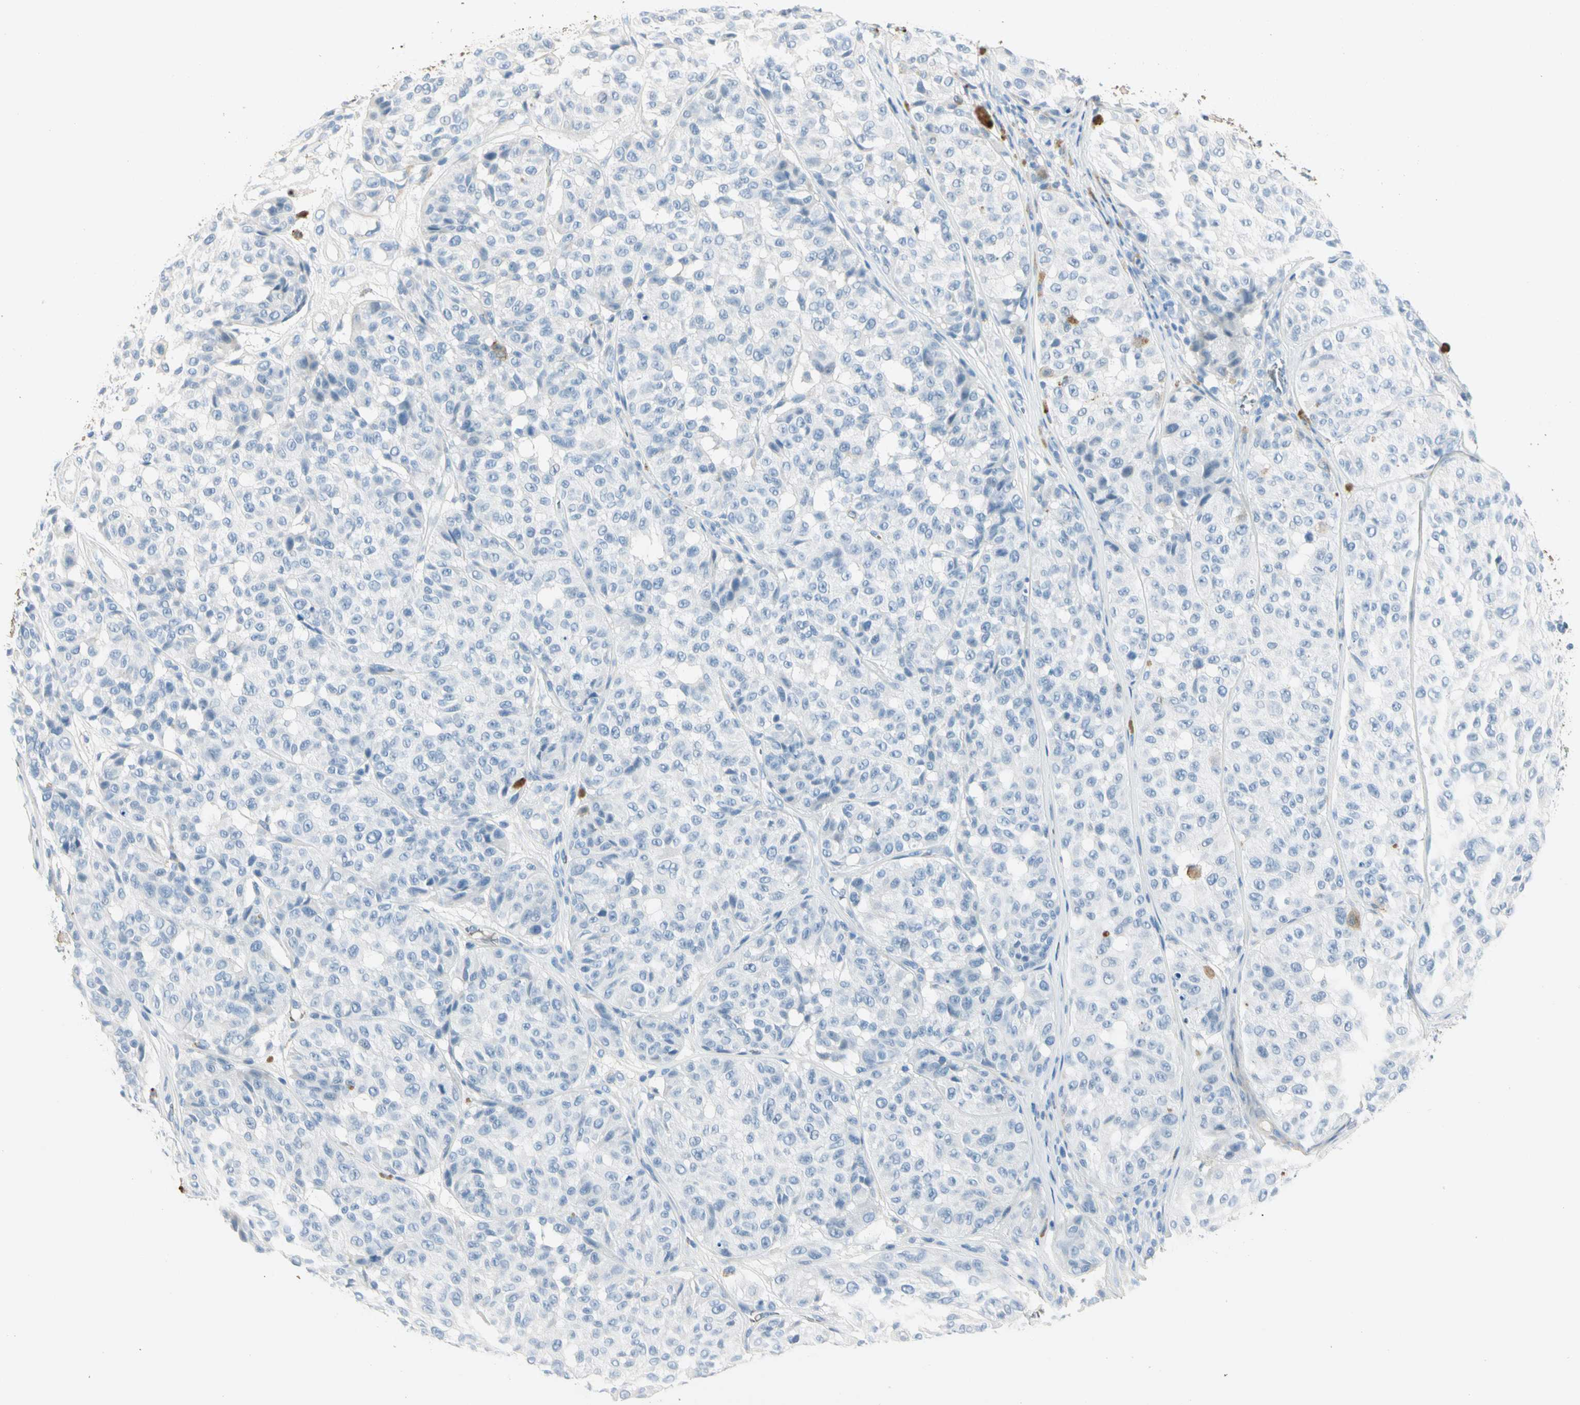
{"staining": {"intensity": "negative", "quantity": "none", "location": "none"}, "tissue": "melanoma", "cell_type": "Tumor cells", "image_type": "cancer", "snomed": [{"axis": "morphology", "description": "Malignant melanoma, NOS"}, {"axis": "topography", "description": "Skin"}], "caption": "Protein analysis of melanoma reveals no significant positivity in tumor cells.", "gene": "CA1", "patient": {"sex": "female", "age": 46}}